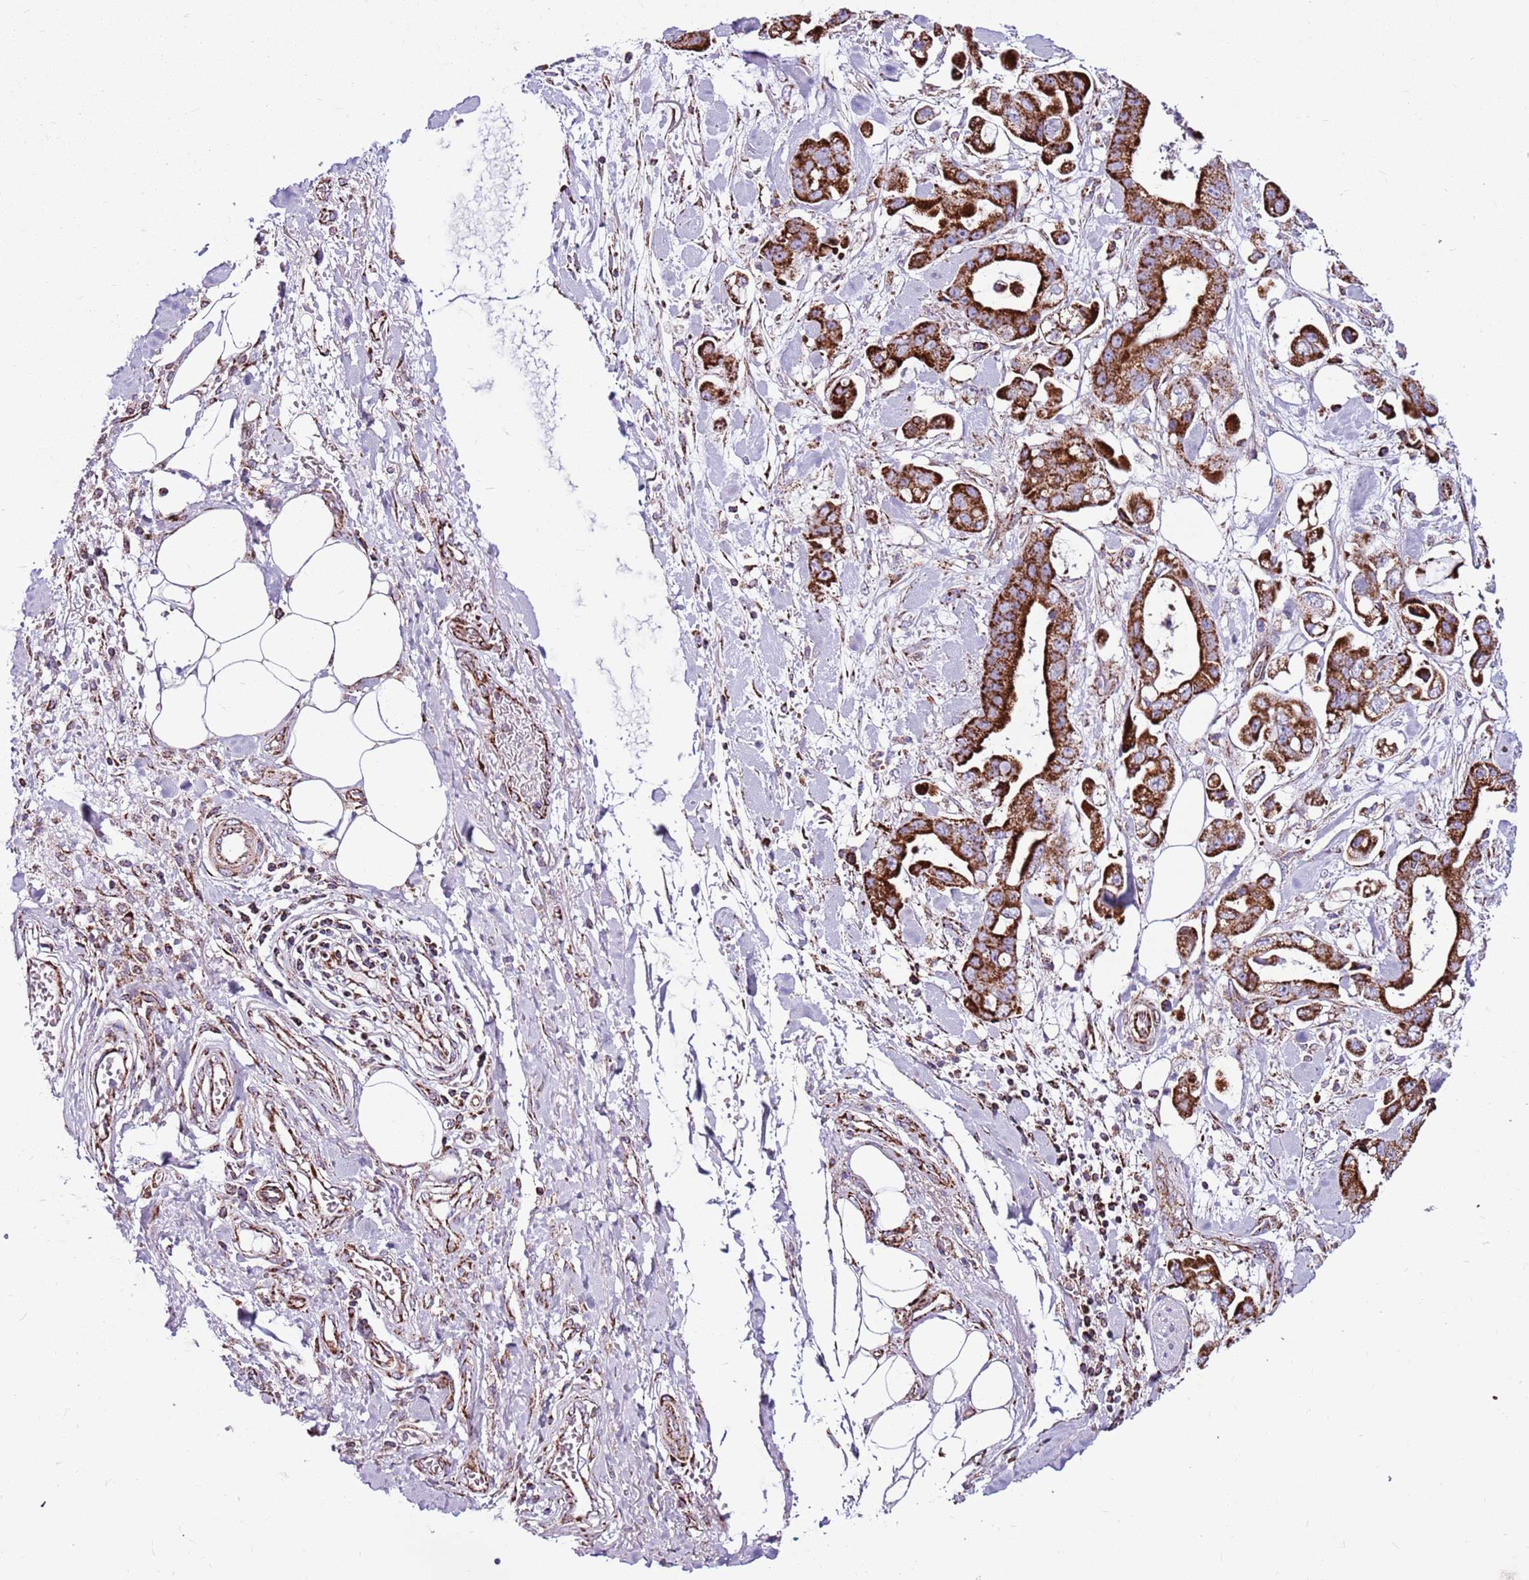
{"staining": {"intensity": "strong", "quantity": ">75%", "location": "cytoplasmic/membranous"}, "tissue": "stomach cancer", "cell_type": "Tumor cells", "image_type": "cancer", "snomed": [{"axis": "morphology", "description": "Adenocarcinoma, NOS"}, {"axis": "topography", "description": "Stomach"}], "caption": "A high amount of strong cytoplasmic/membranous expression is seen in about >75% of tumor cells in adenocarcinoma (stomach) tissue. (brown staining indicates protein expression, while blue staining denotes nuclei).", "gene": "HECTD4", "patient": {"sex": "male", "age": 62}}